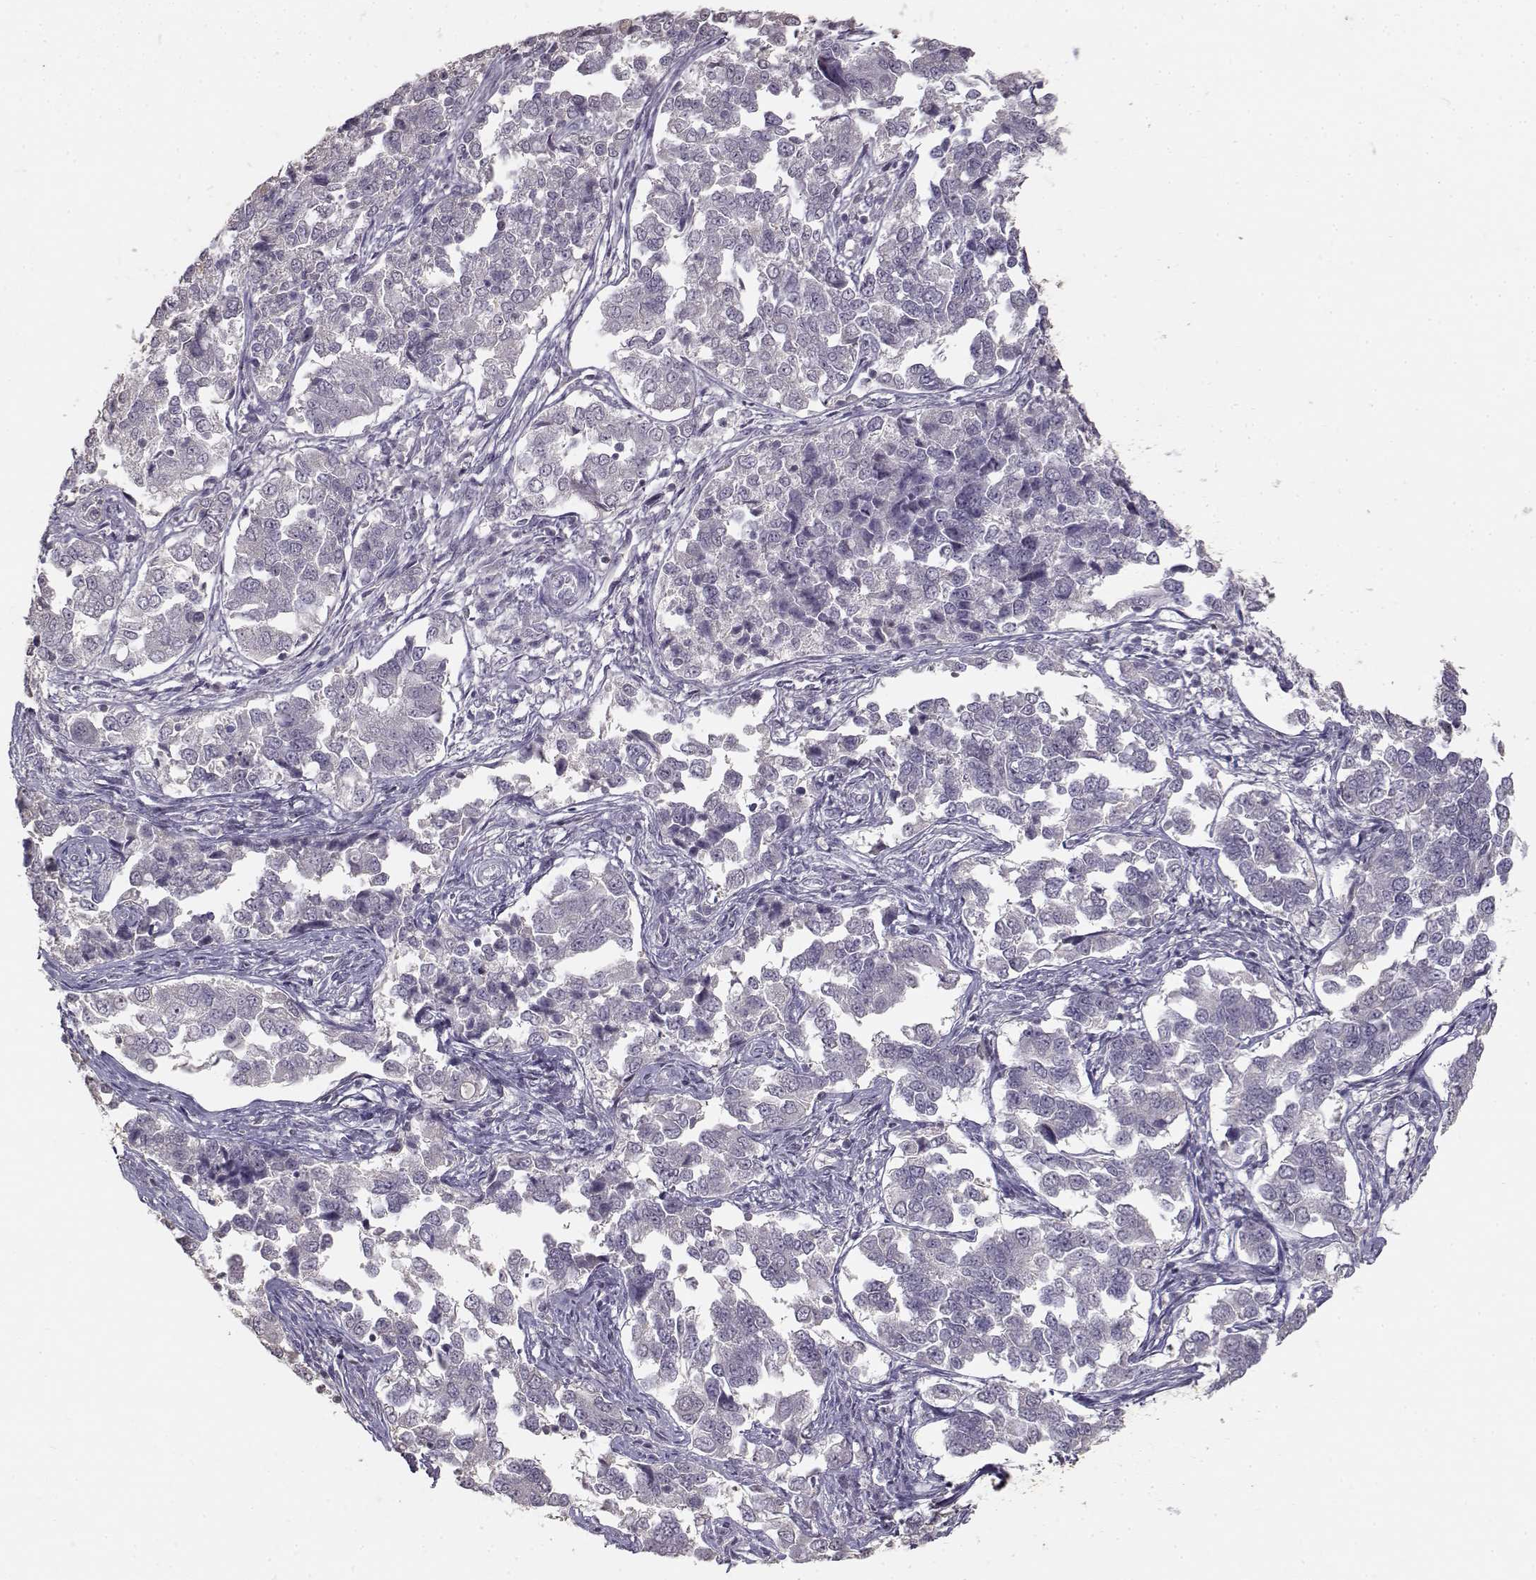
{"staining": {"intensity": "negative", "quantity": "none", "location": "none"}, "tissue": "endometrial cancer", "cell_type": "Tumor cells", "image_type": "cancer", "snomed": [{"axis": "morphology", "description": "Adenocarcinoma, NOS"}, {"axis": "topography", "description": "Endometrium"}], "caption": "Endometrial cancer (adenocarcinoma) was stained to show a protein in brown. There is no significant staining in tumor cells.", "gene": "UROC1", "patient": {"sex": "female", "age": 43}}